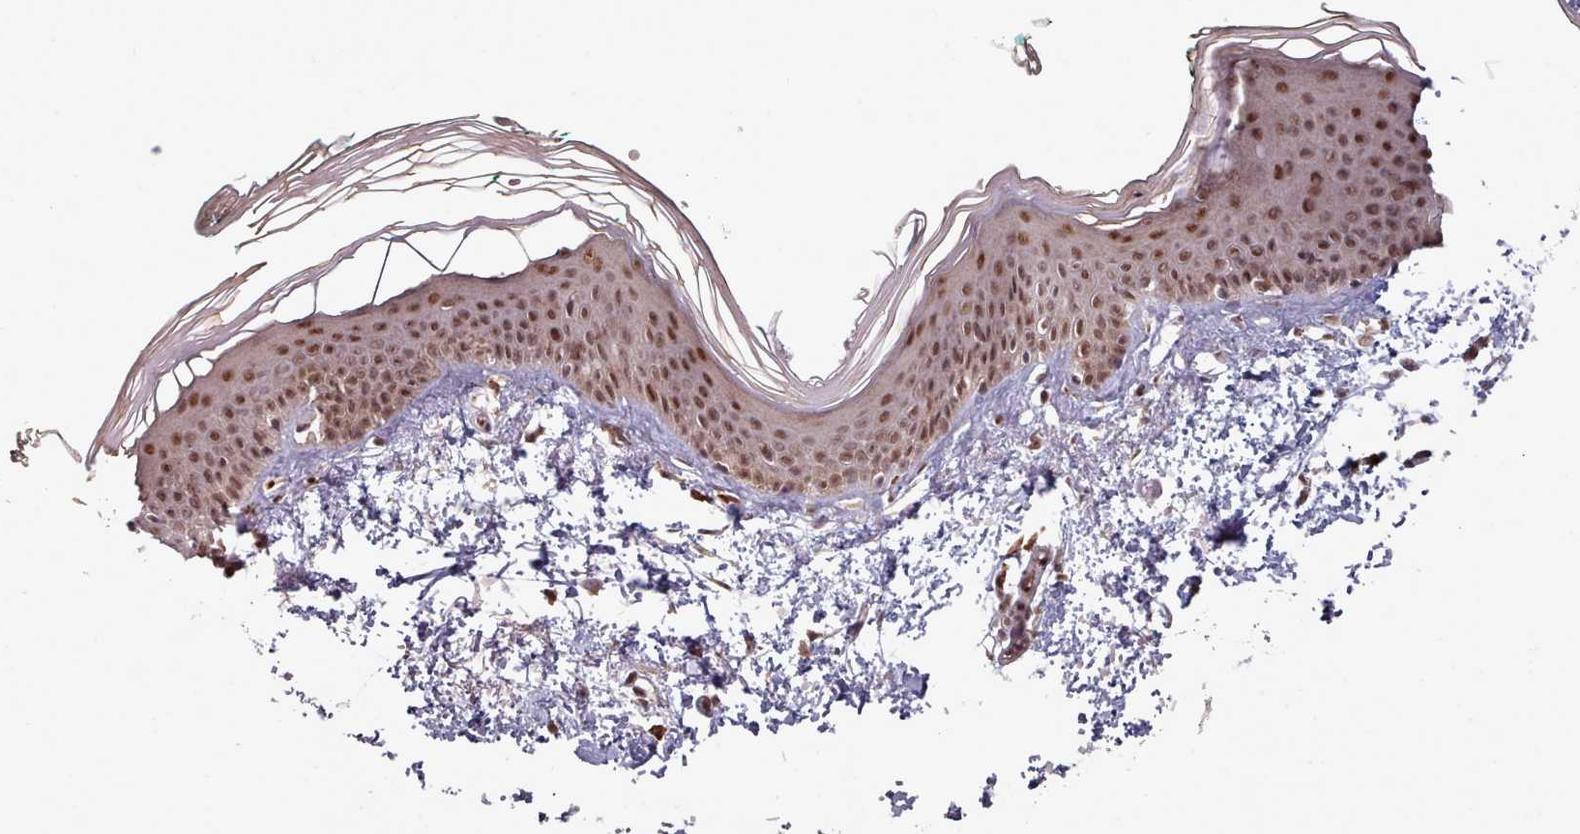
{"staining": {"intensity": "moderate", "quantity": ">75%", "location": "cytoplasmic/membranous,nuclear"}, "tissue": "skin", "cell_type": "Fibroblasts", "image_type": "normal", "snomed": [{"axis": "morphology", "description": "Normal tissue, NOS"}, {"axis": "topography", "description": "Skin"}], "caption": "The micrograph shows a brown stain indicating the presence of a protein in the cytoplasmic/membranous,nuclear of fibroblasts in skin.", "gene": "DHX8", "patient": {"sex": "male", "age": 62}}